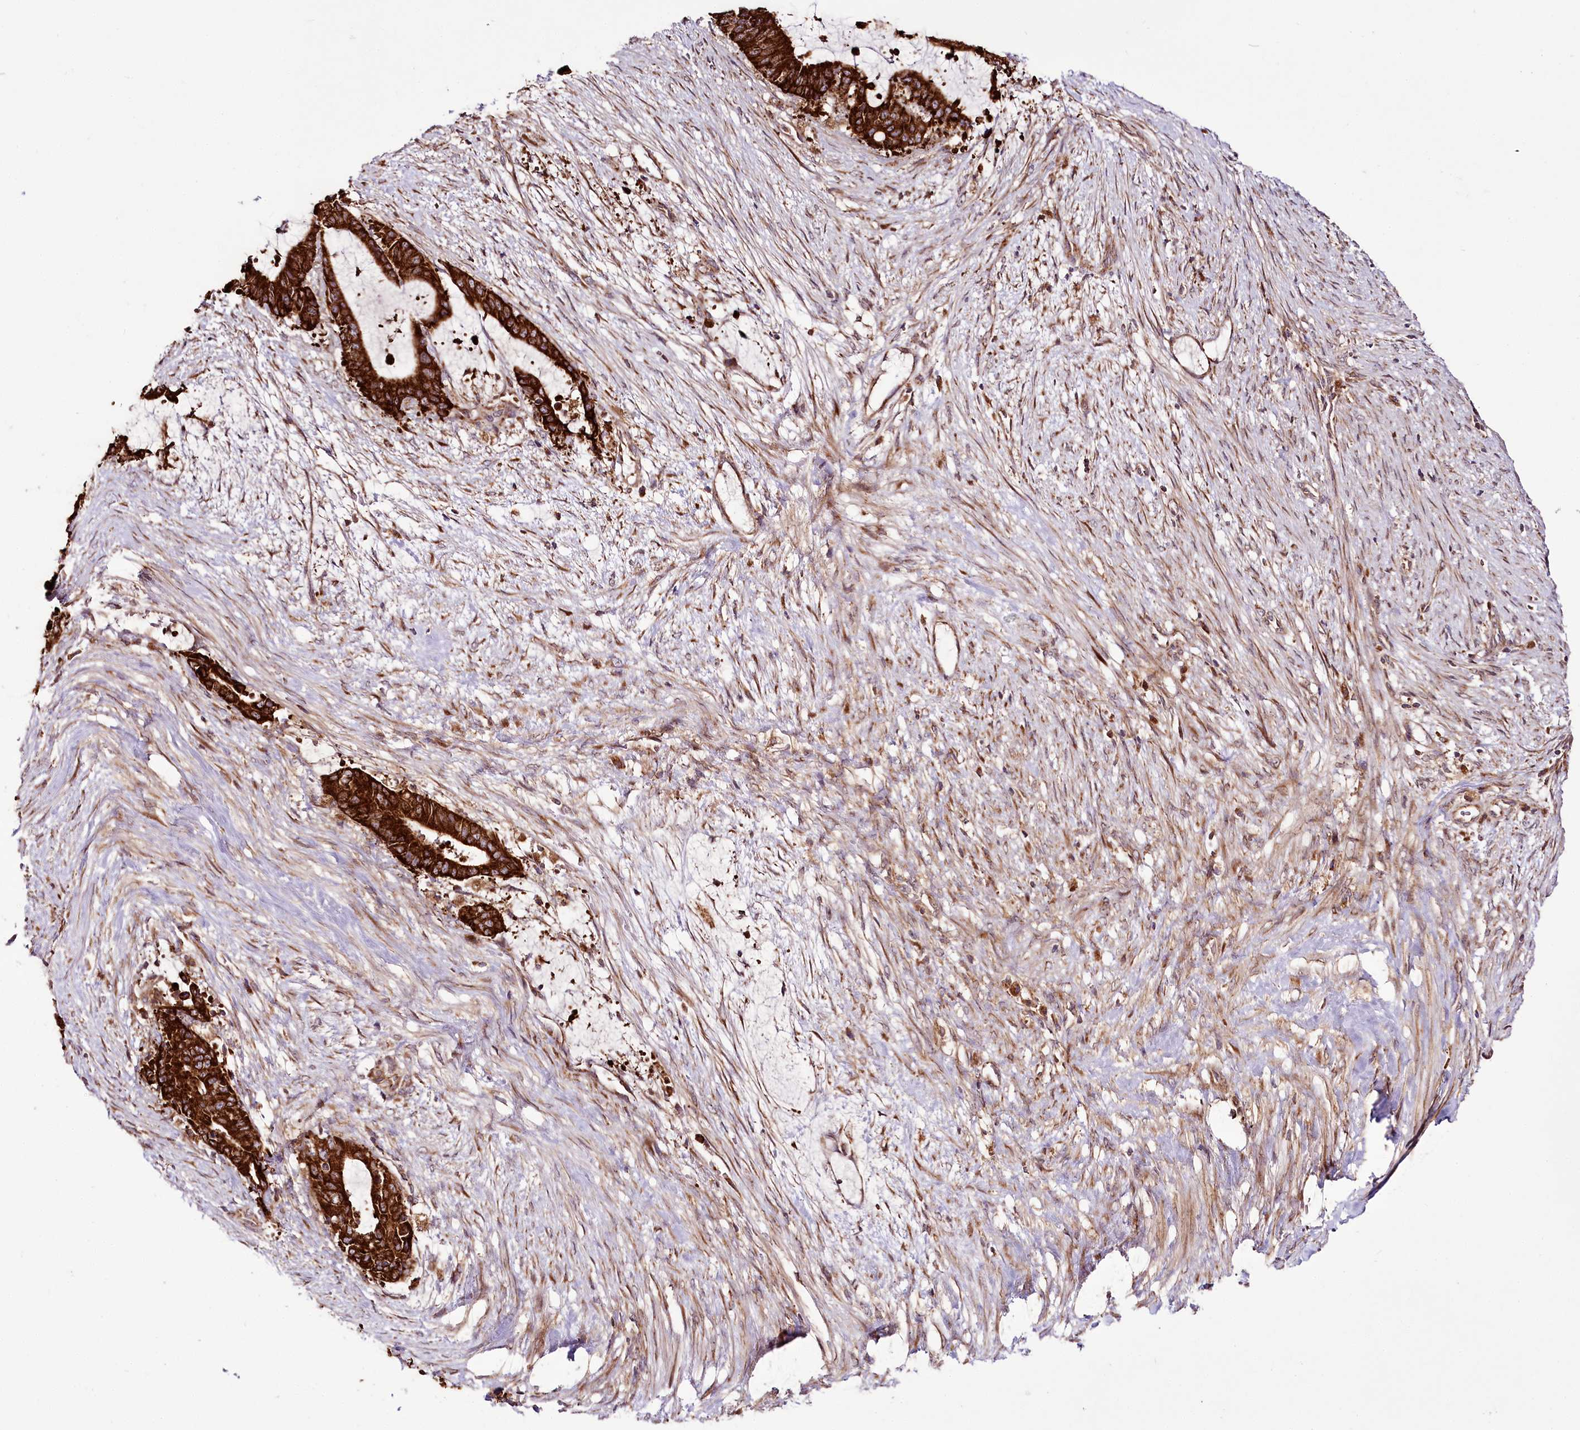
{"staining": {"intensity": "strong", "quantity": ">75%", "location": "cytoplasmic/membranous"}, "tissue": "liver cancer", "cell_type": "Tumor cells", "image_type": "cancer", "snomed": [{"axis": "morphology", "description": "Normal tissue, NOS"}, {"axis": "morphology", "description": "Cholangiocarcinoma"}, {"axis": "topography", "description": "Liver"}, {"axis": "topography", "description": "Peripheral nerve tissue"}], "caption": "Liver cholangiocarcinoma was stained to show a protein in brown. There is high levels of strong cytoplasmic/membranous positivity in approximately >75% of tumor cells.", "gene": "RAB7A", "patient": {"sex": "female", "age": 73}}